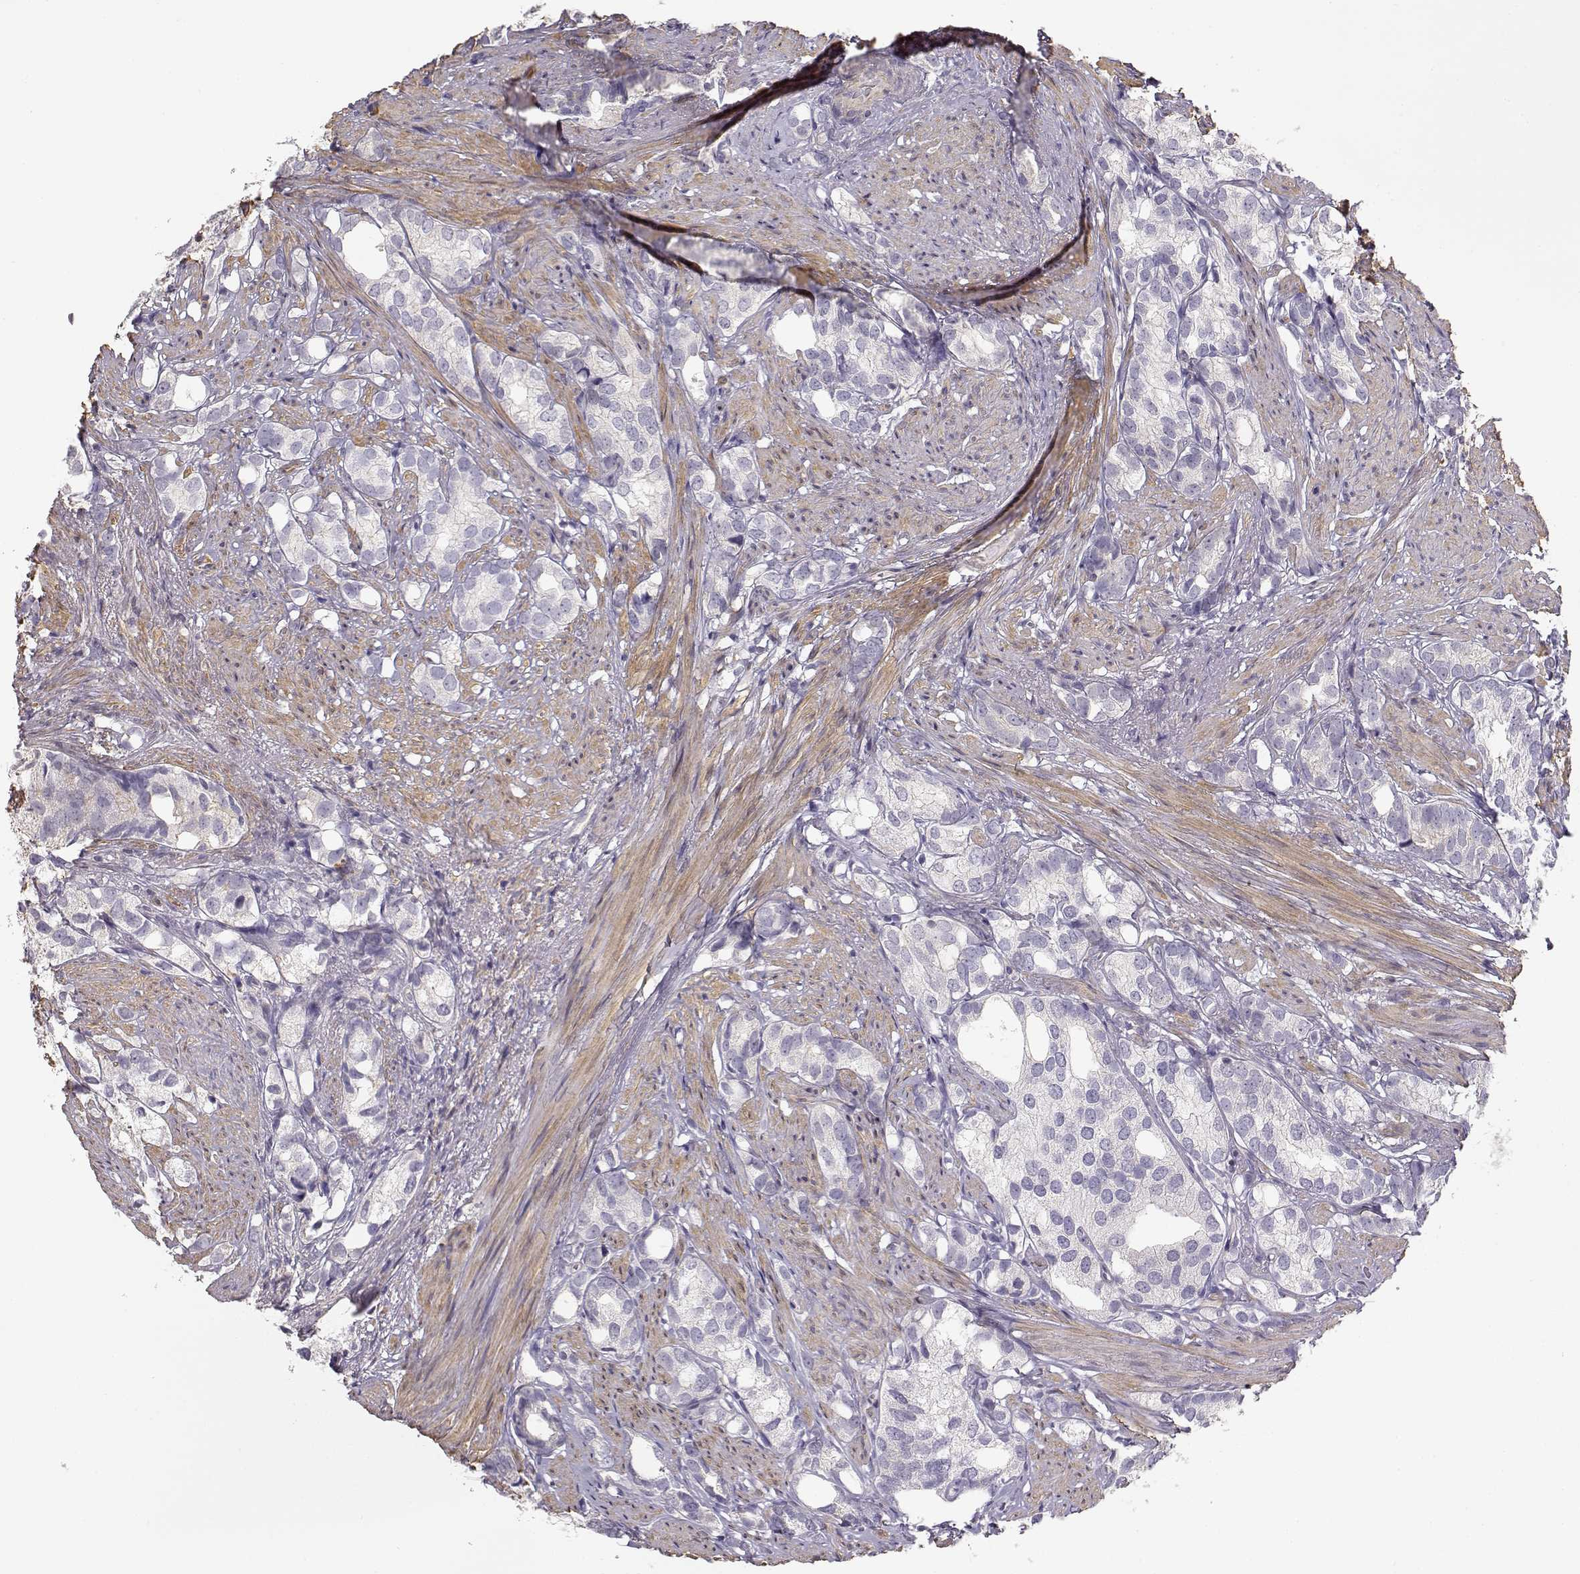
{"staining": {"intensity": "negative", "quantity": "none", "location": "none"}, "tissue": "prostate cancer", "cell_type": "Tumor cells", "image_type": "cancer", "snomed": [{"axis": "morphology", "description": "Adenocarcinoma, High grade"}, {"axis": "topography", "description": "Prostate"}], "caption": "Tumor cells are negative for protein expression in human prostate adenocarcinoma (high-grade). (DAB (3,3'-diaminobenzidine) immunohistochemistry (IHC) with hematoxylin counter stain).", "gene": "DAPL1", "patient": {"sex": "male", "age": 82}}